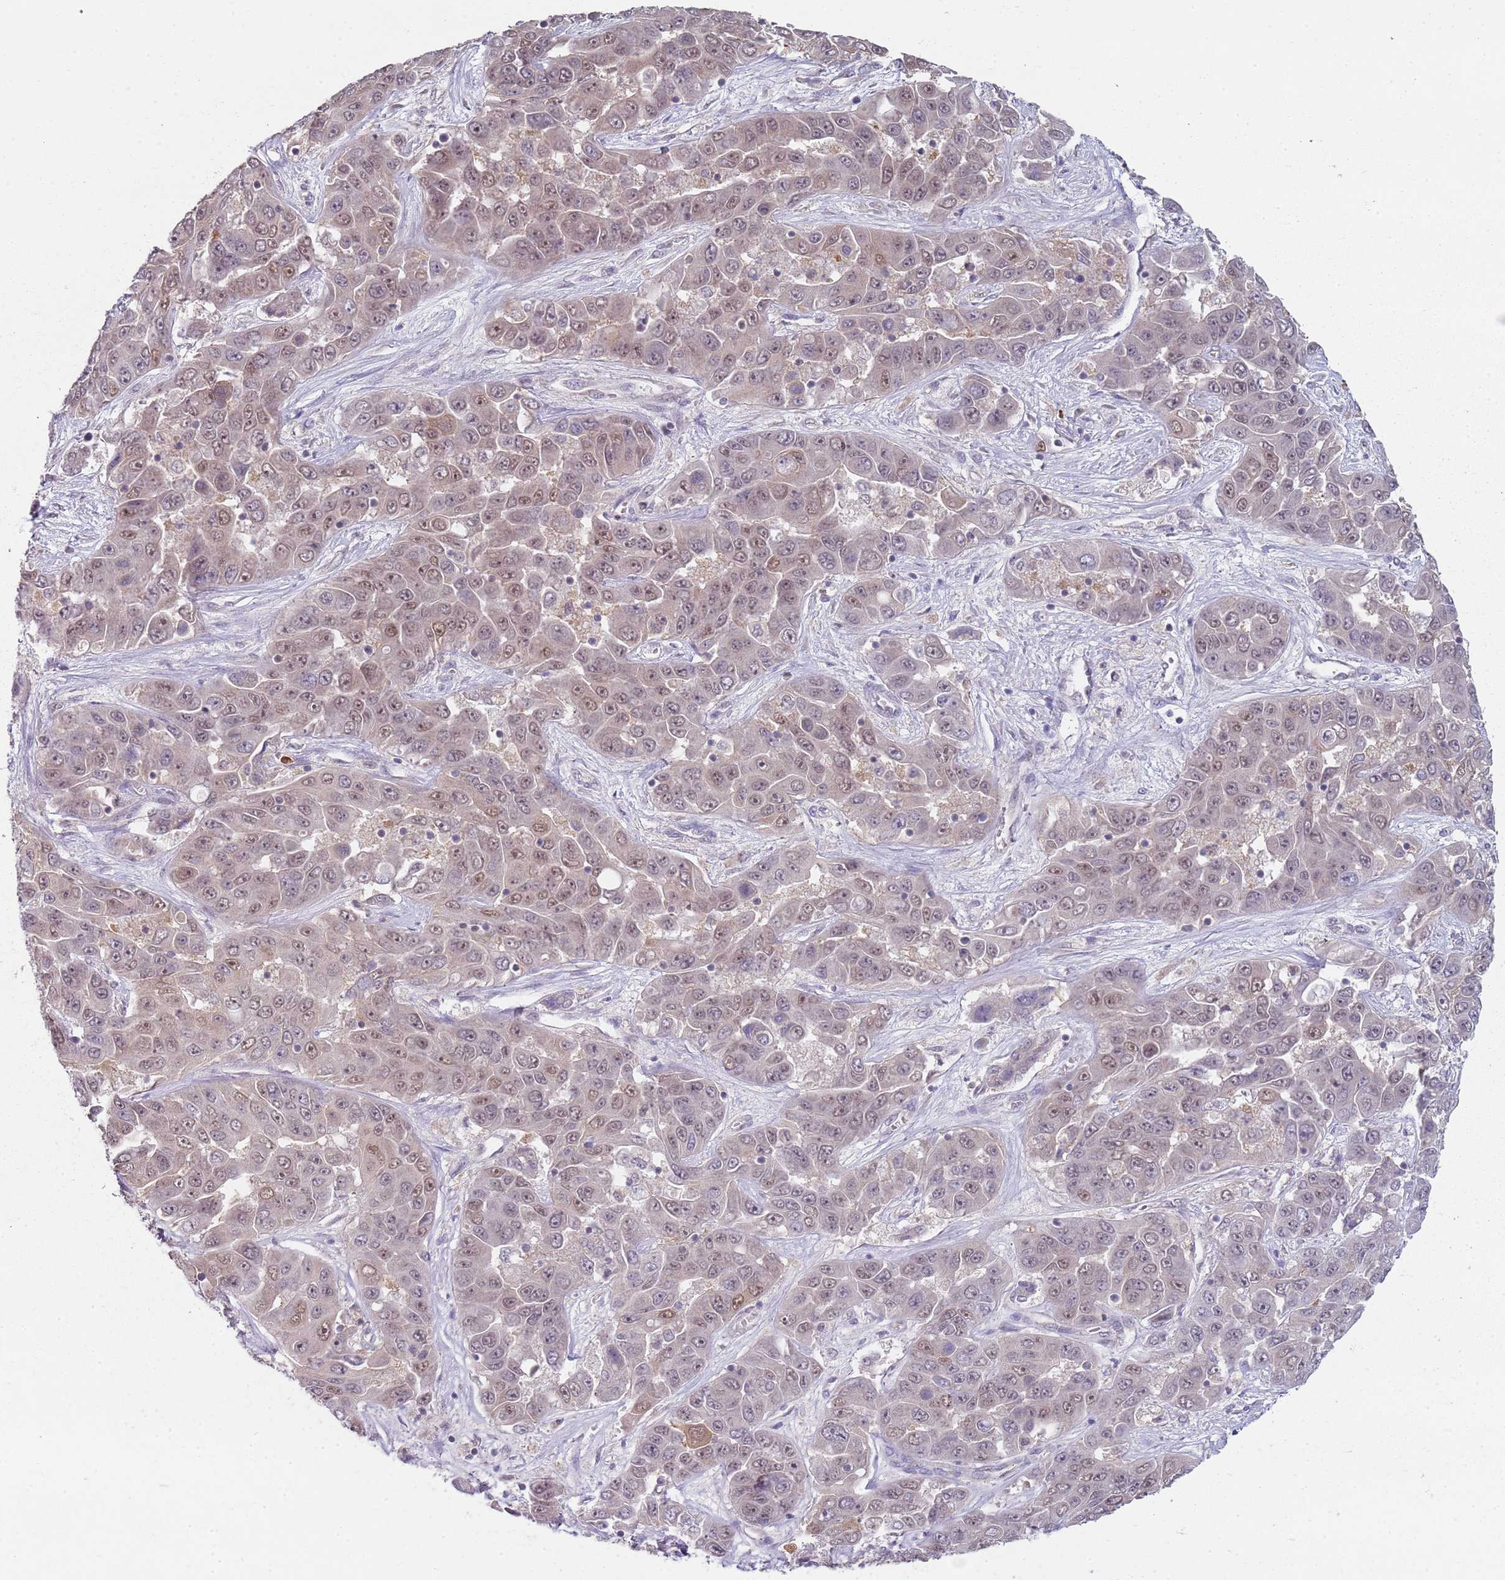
{"staining": {"intensity": "moderate", "quantity": "25%-75%", "location": "nuclear"}, "tissue": "liver cancer", "cell_type": "Tumor cells", "image_type": "cancer", "snomed": [{"axis": "morphology", "description": "Cholangiocarcinoma"}, {"axis": "topography", "description": "Liver"}], "caption": "Approximately 25%-75% of tumor cells in human liver cancer demonstrate moderate nuclear protein expression as visualized by brown immunohistochemical staining.", "gene": "SMARCAL1", "patient": {"sex": "female", "age": 52}}